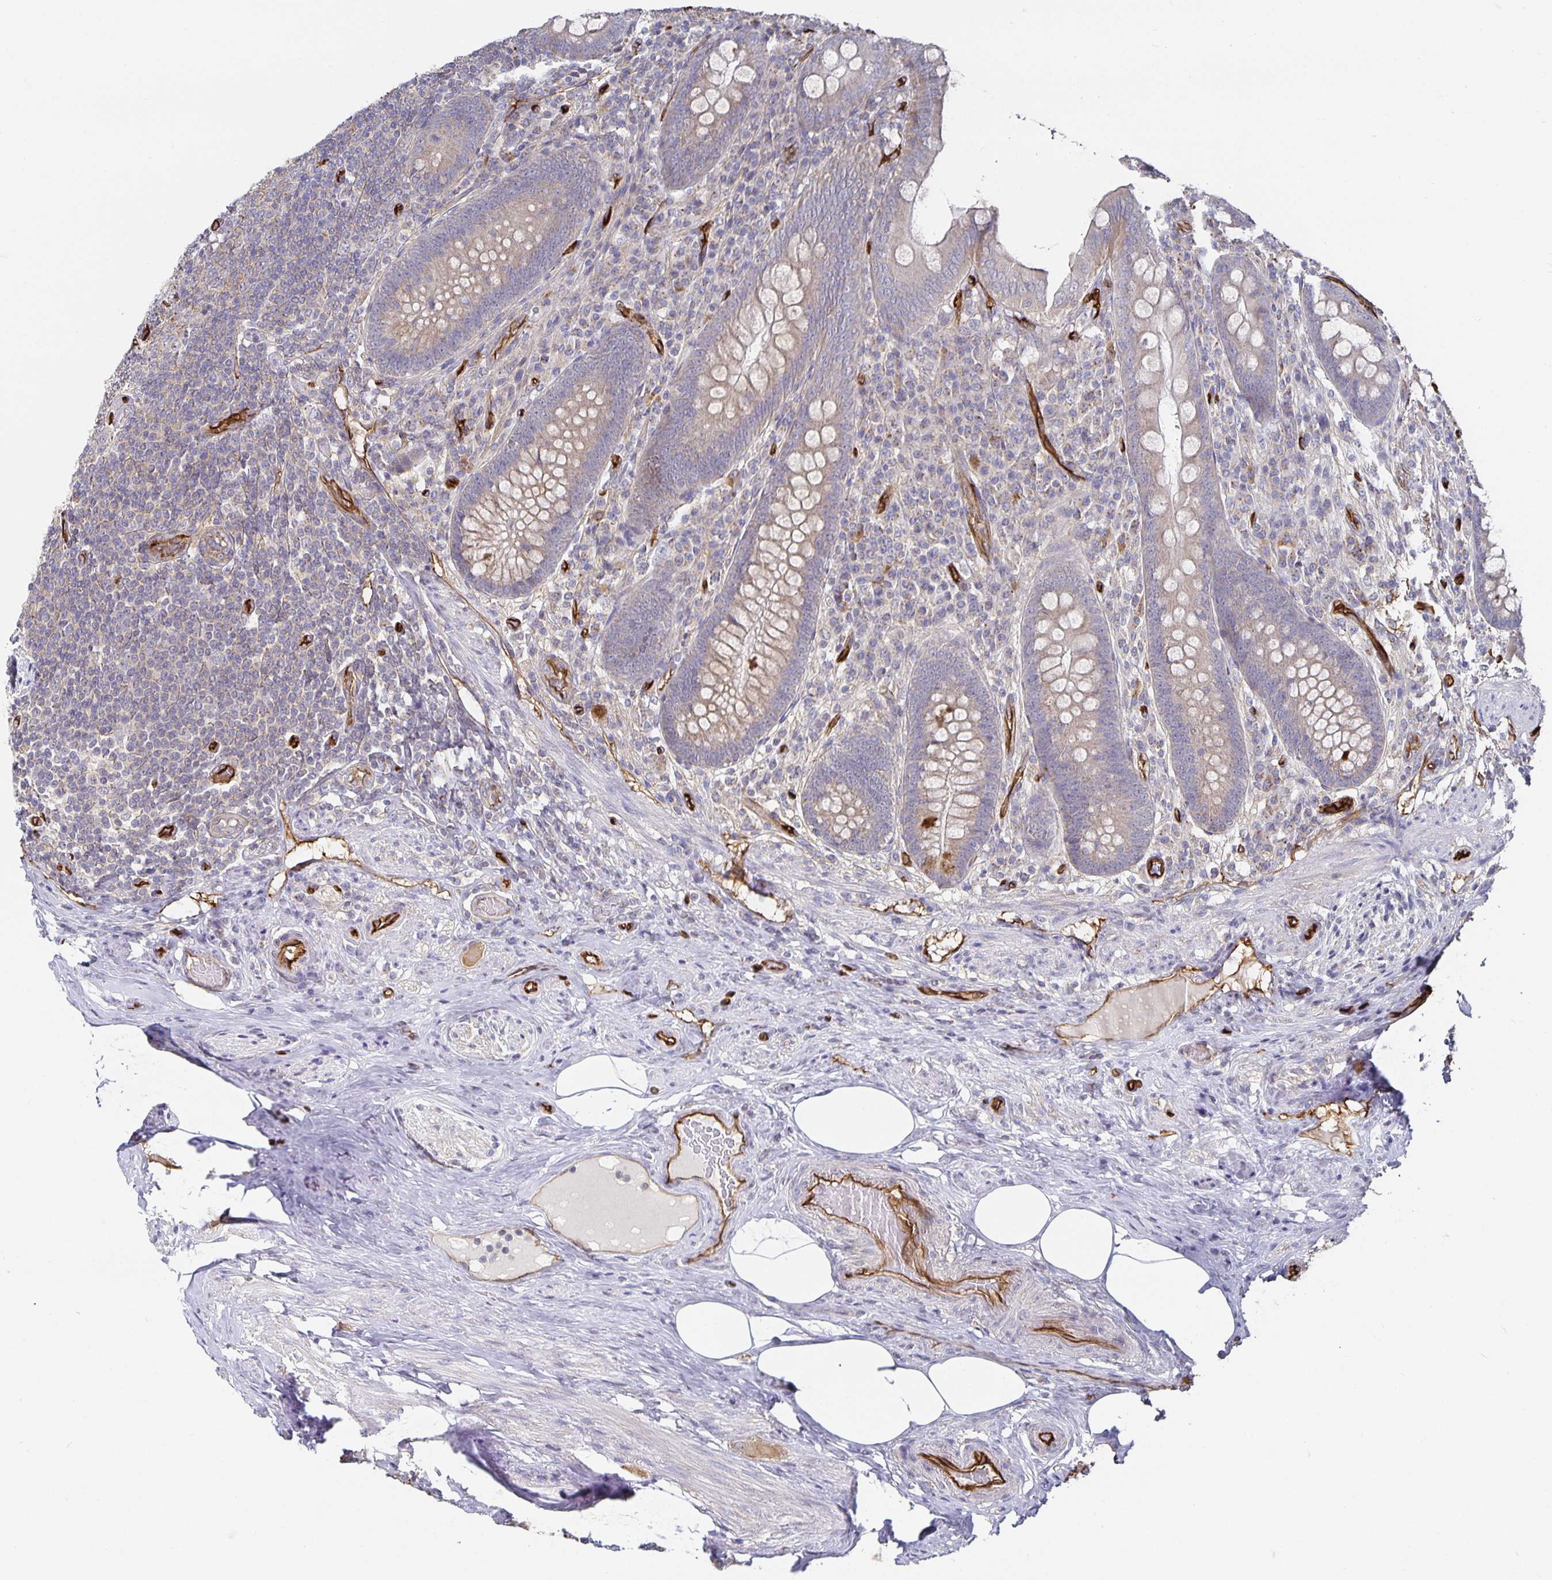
{"staining": {"intensity": "weak", "quantity": "25%-75%", "location": "cytoplasmic/membranous"}, "tissue": "appendix", "cell_type": "Glandular cells", "image_type": "normal", "snomed": [{"axis": "morphology", "description": "Normal tissue, NOS"}, {"axis": "topography", "description": "Appendix"}], "caption": "An IHC histopathology image of benign tissue is shown. Protein staining in brown highlights weak cytoplasmic/membranous positivity in appendix within glandular cells.", "gene": "PODXL", "patient": {"sex": "male", "age": 71}}